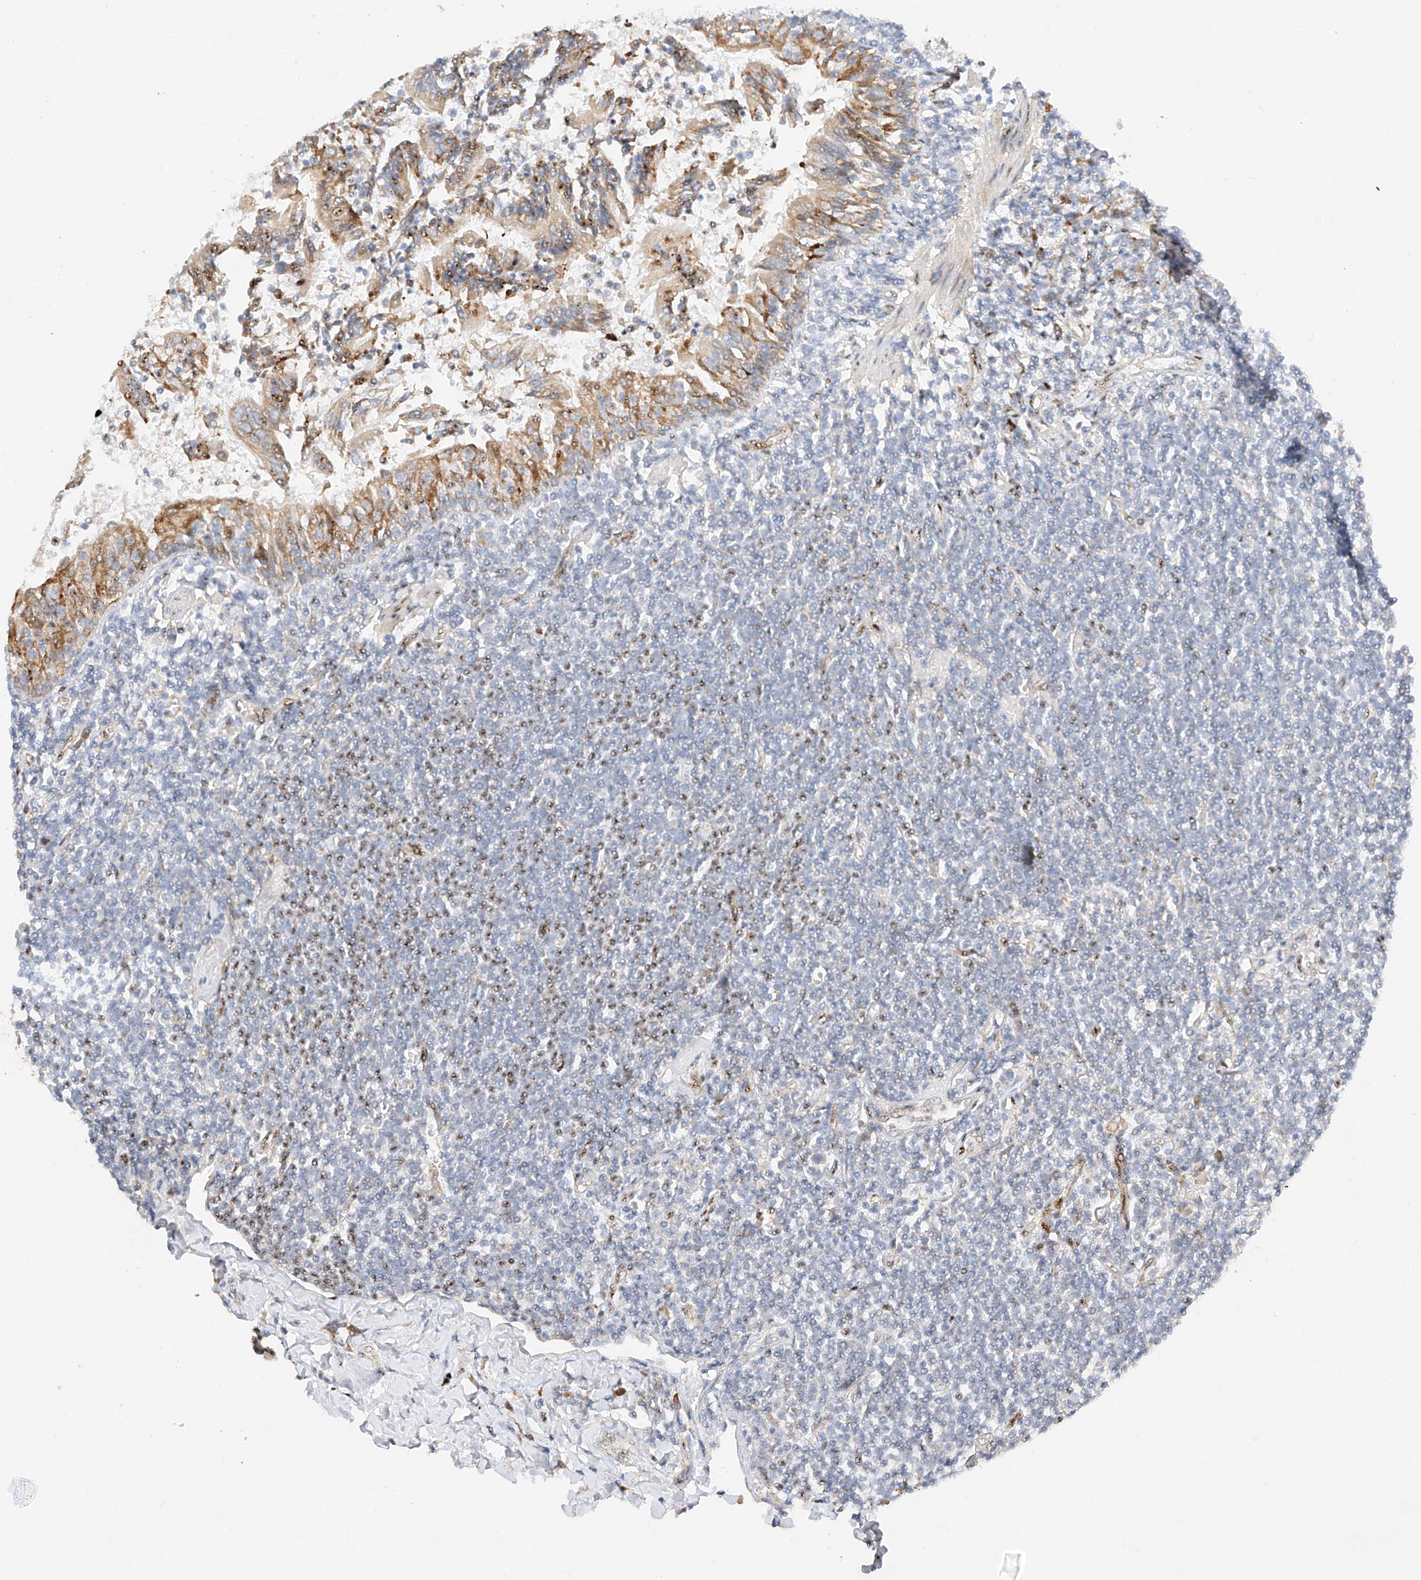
{"staining": {"intensity": "moderate", "quantity": "<25%", "location": "nuclear"}, "tissue": "lymphoma", "cell_type": "Tumor cells", "image_type": "cancer", "snomed": [{"axis": "morphology", "description": "Malignant lymphoma, non-Hodgkin's type, Low grade"}, {"axis": "topography", "description": "Lung"}], "caption": "A brown stain highlights moderate nuclear positivity of a protein in low-grade malignant lymphoma, non-Hodgkin's type tumor cells.", "gene": "ATXN7L2", "patient": {"sex": "female", "age": 71}}